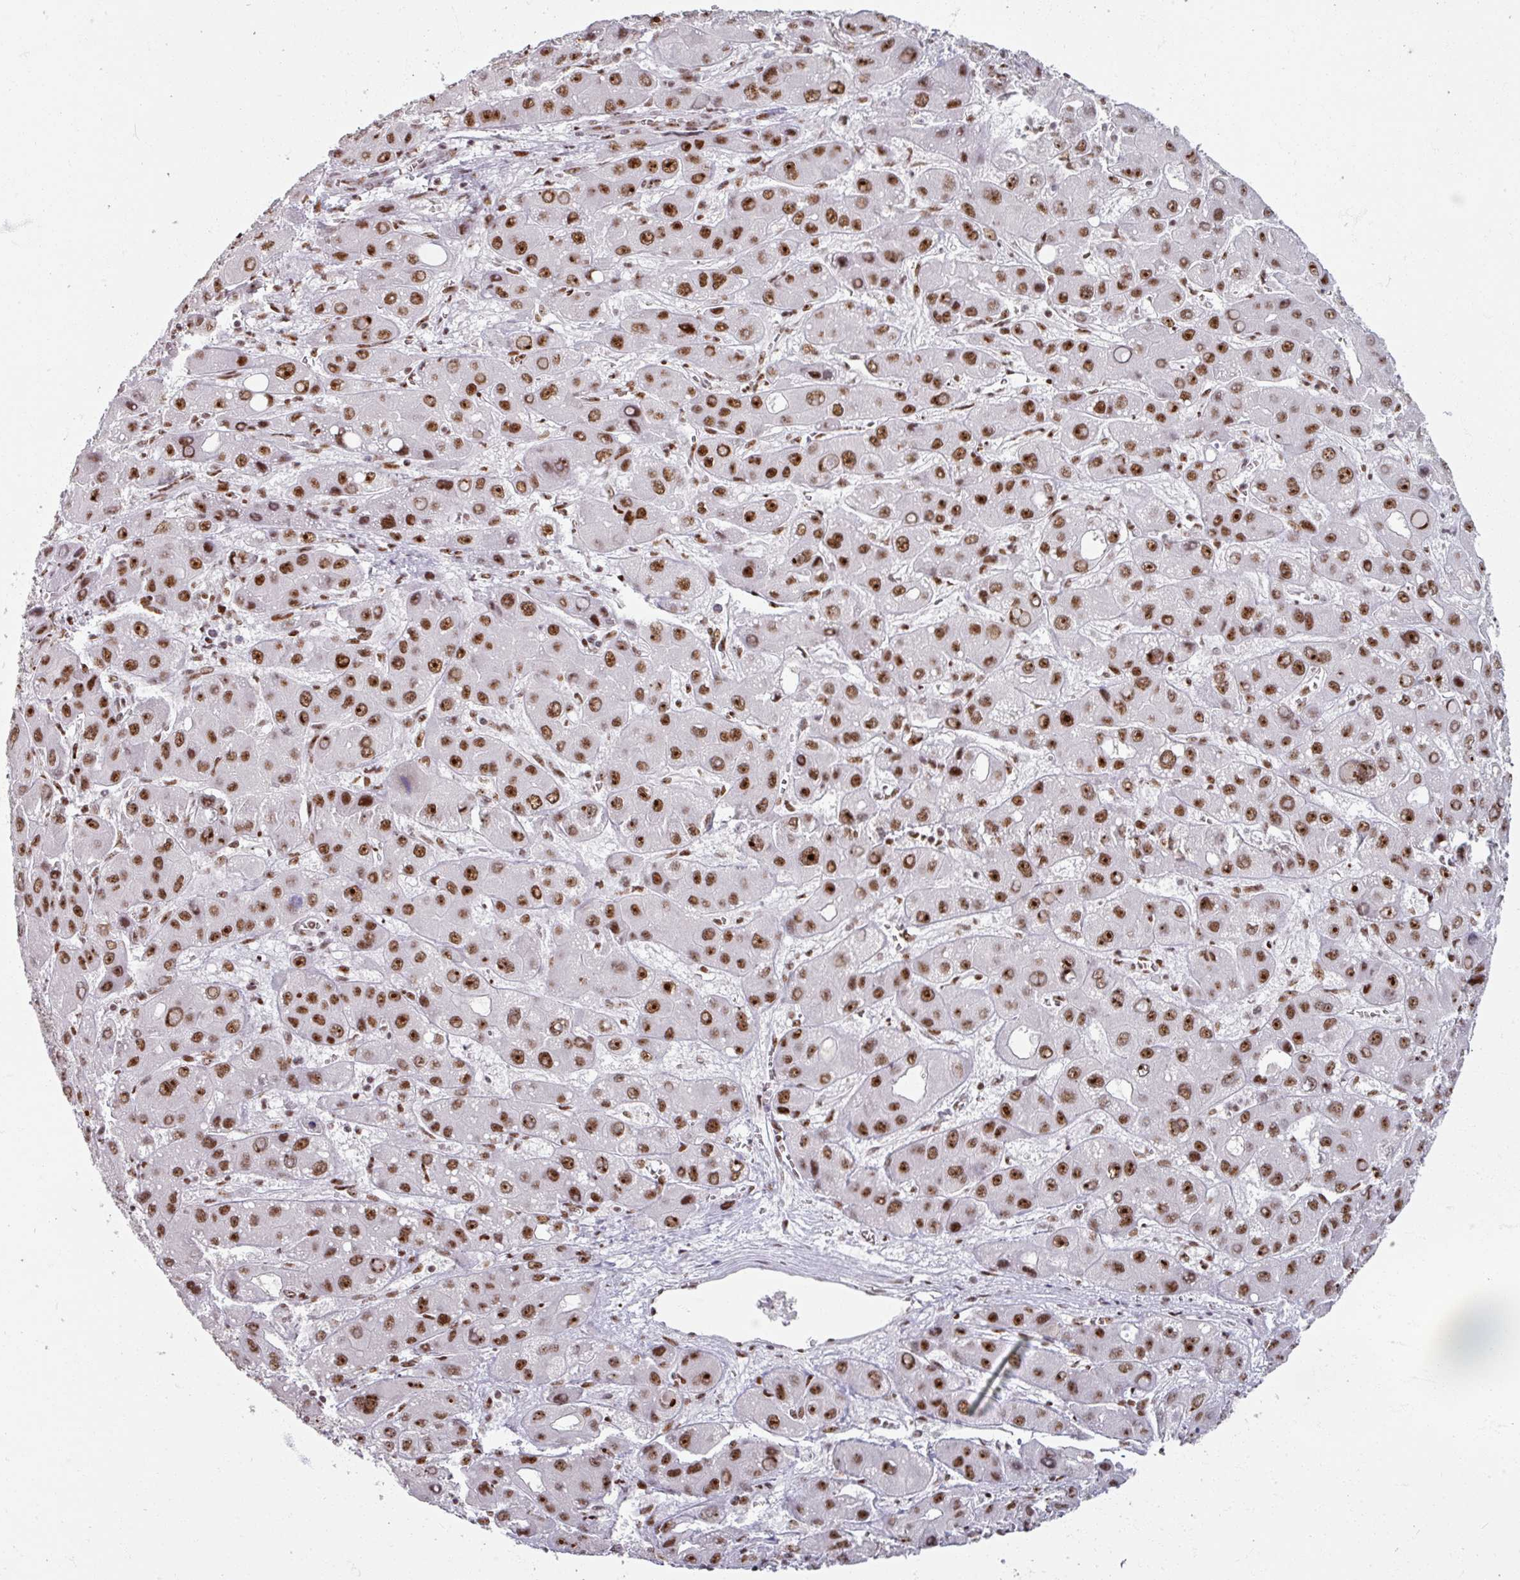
{"staining": {"intensity": "strong", "quantity": ">75%", "location": "nuclear"}, "tissue": "liver cancer", "cell_type": "Tumor cells", "image_type": "cancer", "snomed": [{"axis": "morphology", "description": "Carcinoma, Hepatocellular, NOS"}, {"axis": "topography", "description": "Liver"}], "caption": "Liver hepatocellular carcinoma stained for a protein demonstrates strong nuclear positivity in tumor cells.", "gene": "ADAR", "patient": {"sex": "male", "age": 55}}